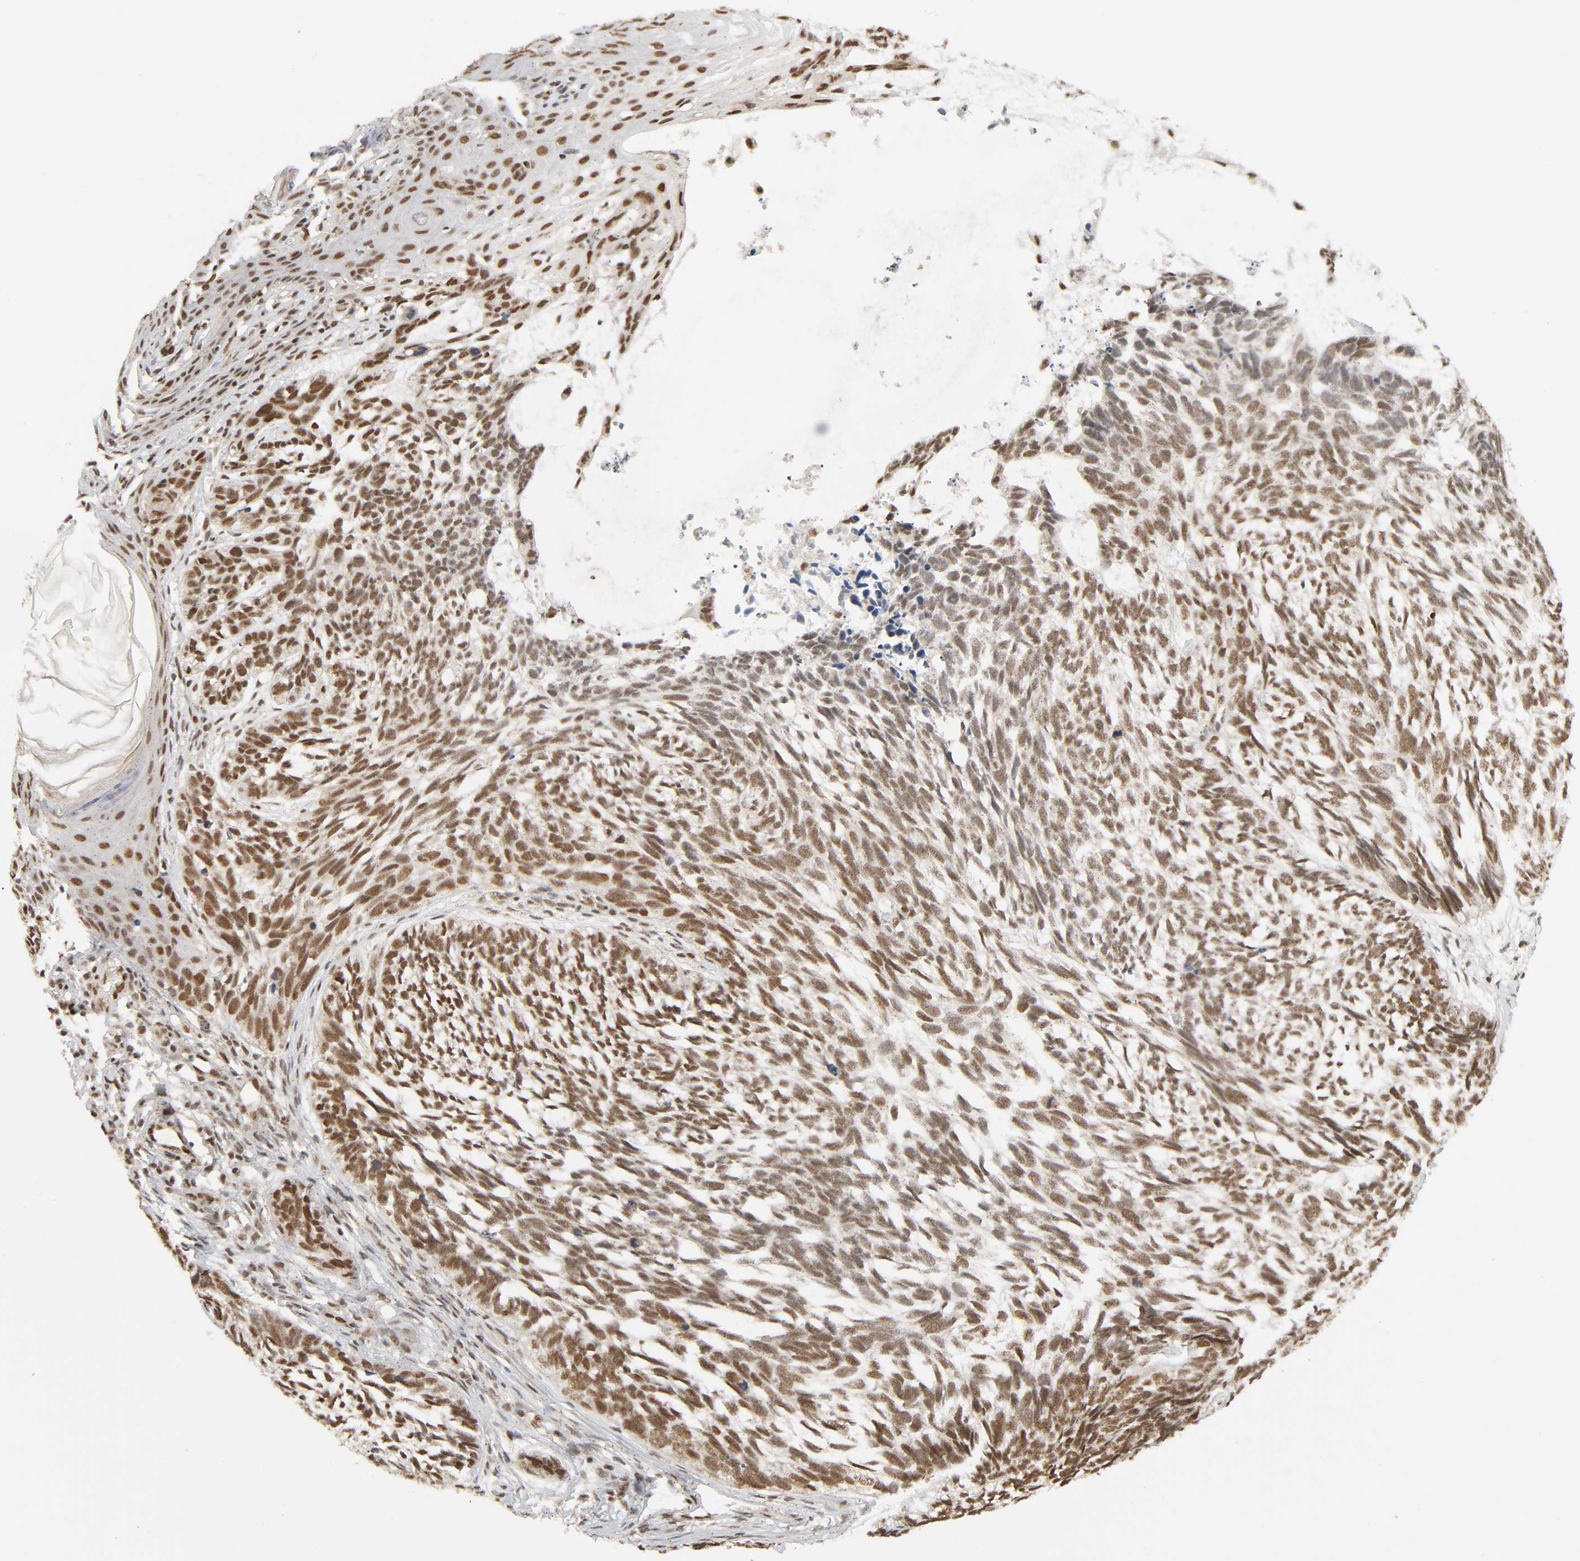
{"staining": {"intensity": "moderate", "quantity": ">75%", "location": "nuclear"}, "tissue": "skin cancer", "cell_type": "Tumor cells", "image_type": "cancer", "snomed": [{"axis": "morphology", "description": "Basal cell carcinoma"}, {"axis": "topography", "description": "Skin"}], "caption": "Immunohistochemistry (IHC) (DAB (3,3'-diaminobenzidine)) staining of human skin cancer reveals moderate nuclear protein staining in about >75% of tumor cells.", "gene": "SMARCD1", "patient": {"sex": "male", "age": 63}}